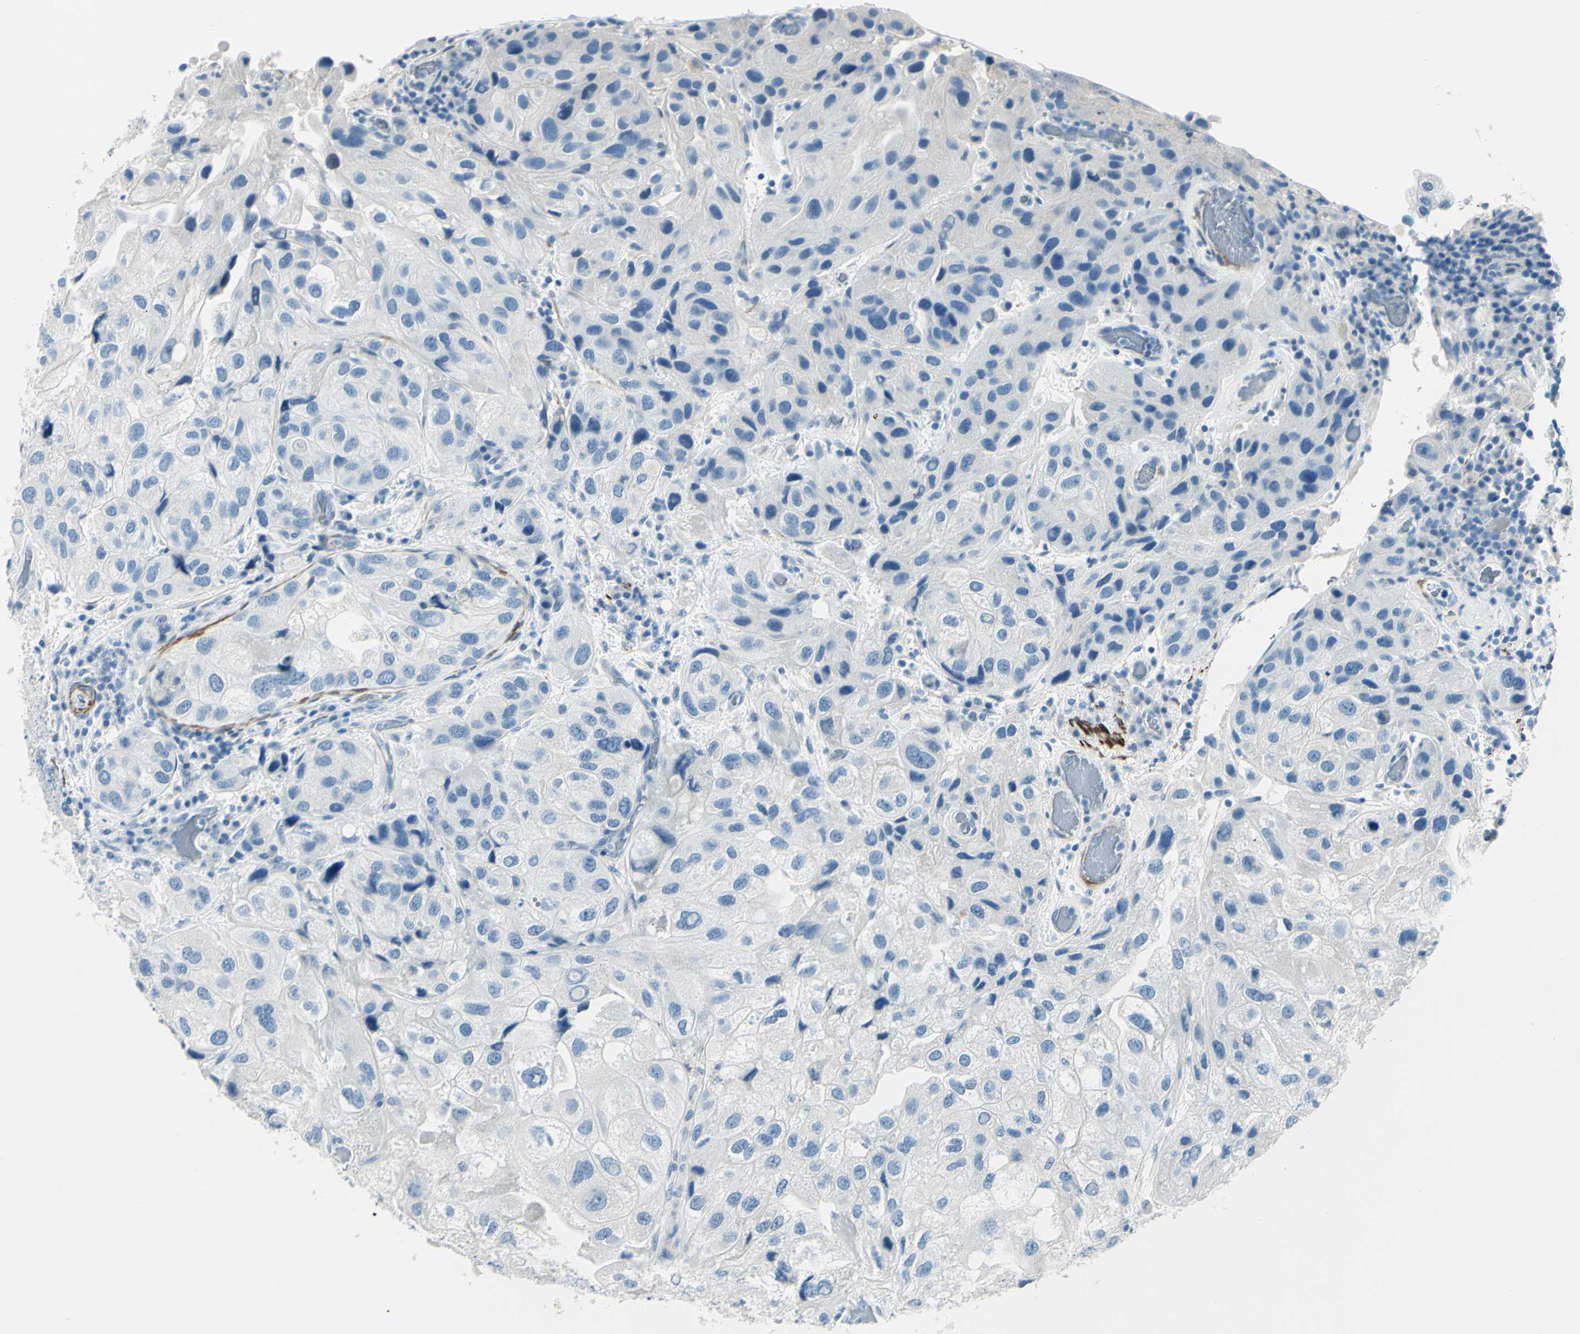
{"staining": {"intensity": "negative", "quantity": "none", "location": "none"}, "tissue": "urothelial cancer", "cell_type": "Tumor cells", "image_type": "cancer", "snomed": [{"axis": "morphology", "description": "Urothelial carcinoma, High grade"}, {"axis": "topography", "description": "Urinary bladder"}], "caption": "High-grade urothelial carcinoma was stained to show a protein in brown. There is no significant expression in tumor cells. (DAB (3,3'-diaminobenzidine) immunohistochemistry (IHC) with hematoxylin counter stain).", "gene": "CDH15", "patient": {"sex": "female", "age": 64}}